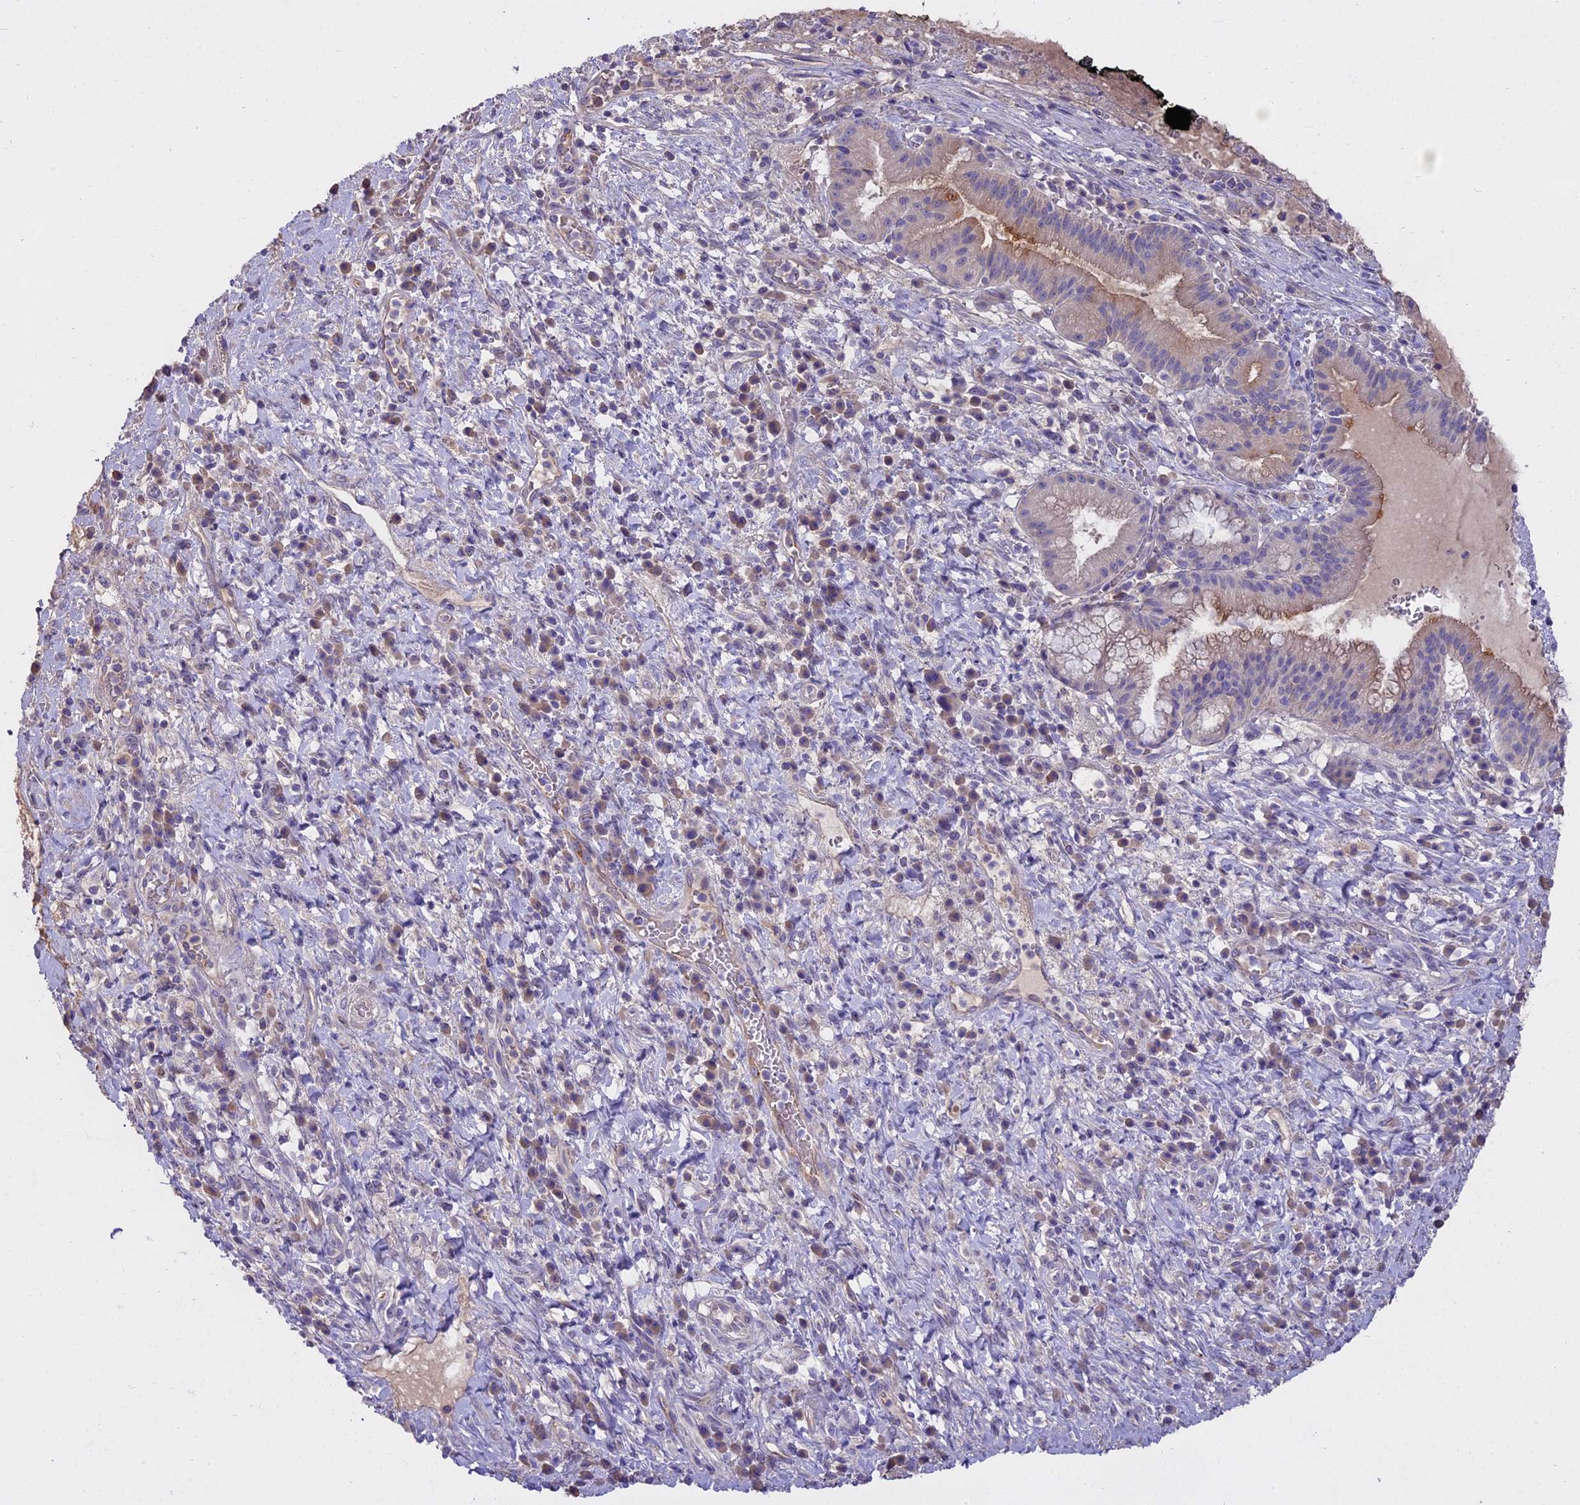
{"staining": {"intensity": "weak", "quantity": "25%-75%", "location": "cytoplasmic/membranous"}, "tissue": "pancreatic cancer", "cell_type": "Tumor cells", "image_type": "cancer", "snomed": [{"axis": "morphology", "description": "Adenocarcinoma, NOS"}, {"axis": "topography", "description": "Pancreas"}], "caption": "Adenocarcinoma (pancreatic) tissue displays weak cytoplasmic/membranous expression in approximately 25%-75% of tumor cells, visualized by immunohistochemistry. (Stains: DAB (3,3'-diaminobenzidine) in brown, nuclei in blue, Microscopy: brightfield microscopy at high magnification).", "gene": "WFDC2", "patient": {"sex": "male", "age": 72}}